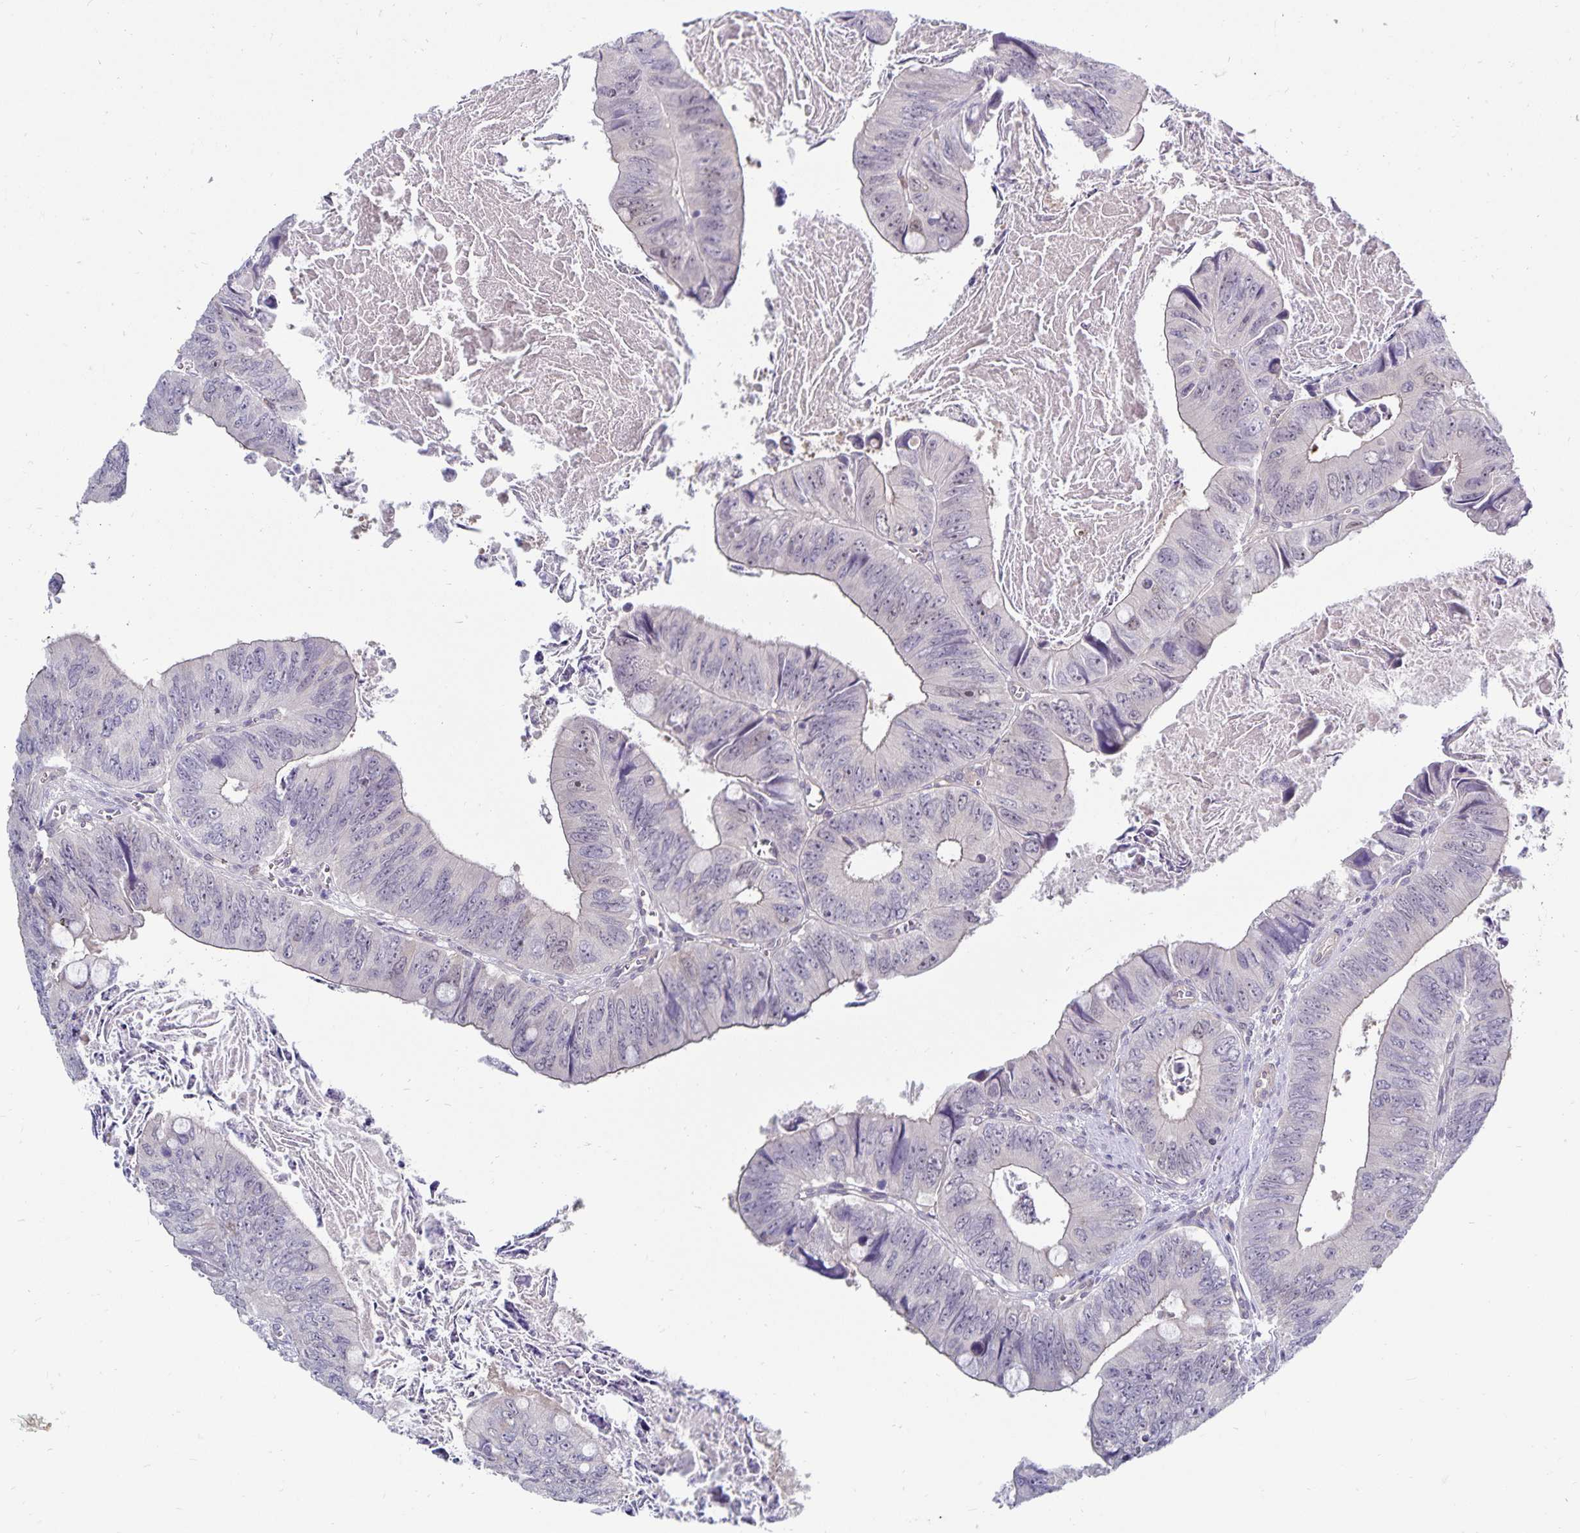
{"staining": {"intensity": "negative", "quantity": "none", "location": "none"}, "tissue": "colorectal cancer", "cell_type": "Tumor cells", "image_type": "cancer", "snomed": [{"axis": "morphology", "description": "Adenocarcinoma, NOS"}, {"axis": "topography", "description": "Colon"}], "caption": "An immunohistochemistry photomicrograph of colorectal cancer (adenocarcinoma) is shown. There is no staining in tumor cells of colorectal cancer (adenocarcinoma). (Immunohistochemistry, brightfield microscopy, high magnification).", "gene": "CDKN2B", "patient": {"sex": "female", "age": 84}}